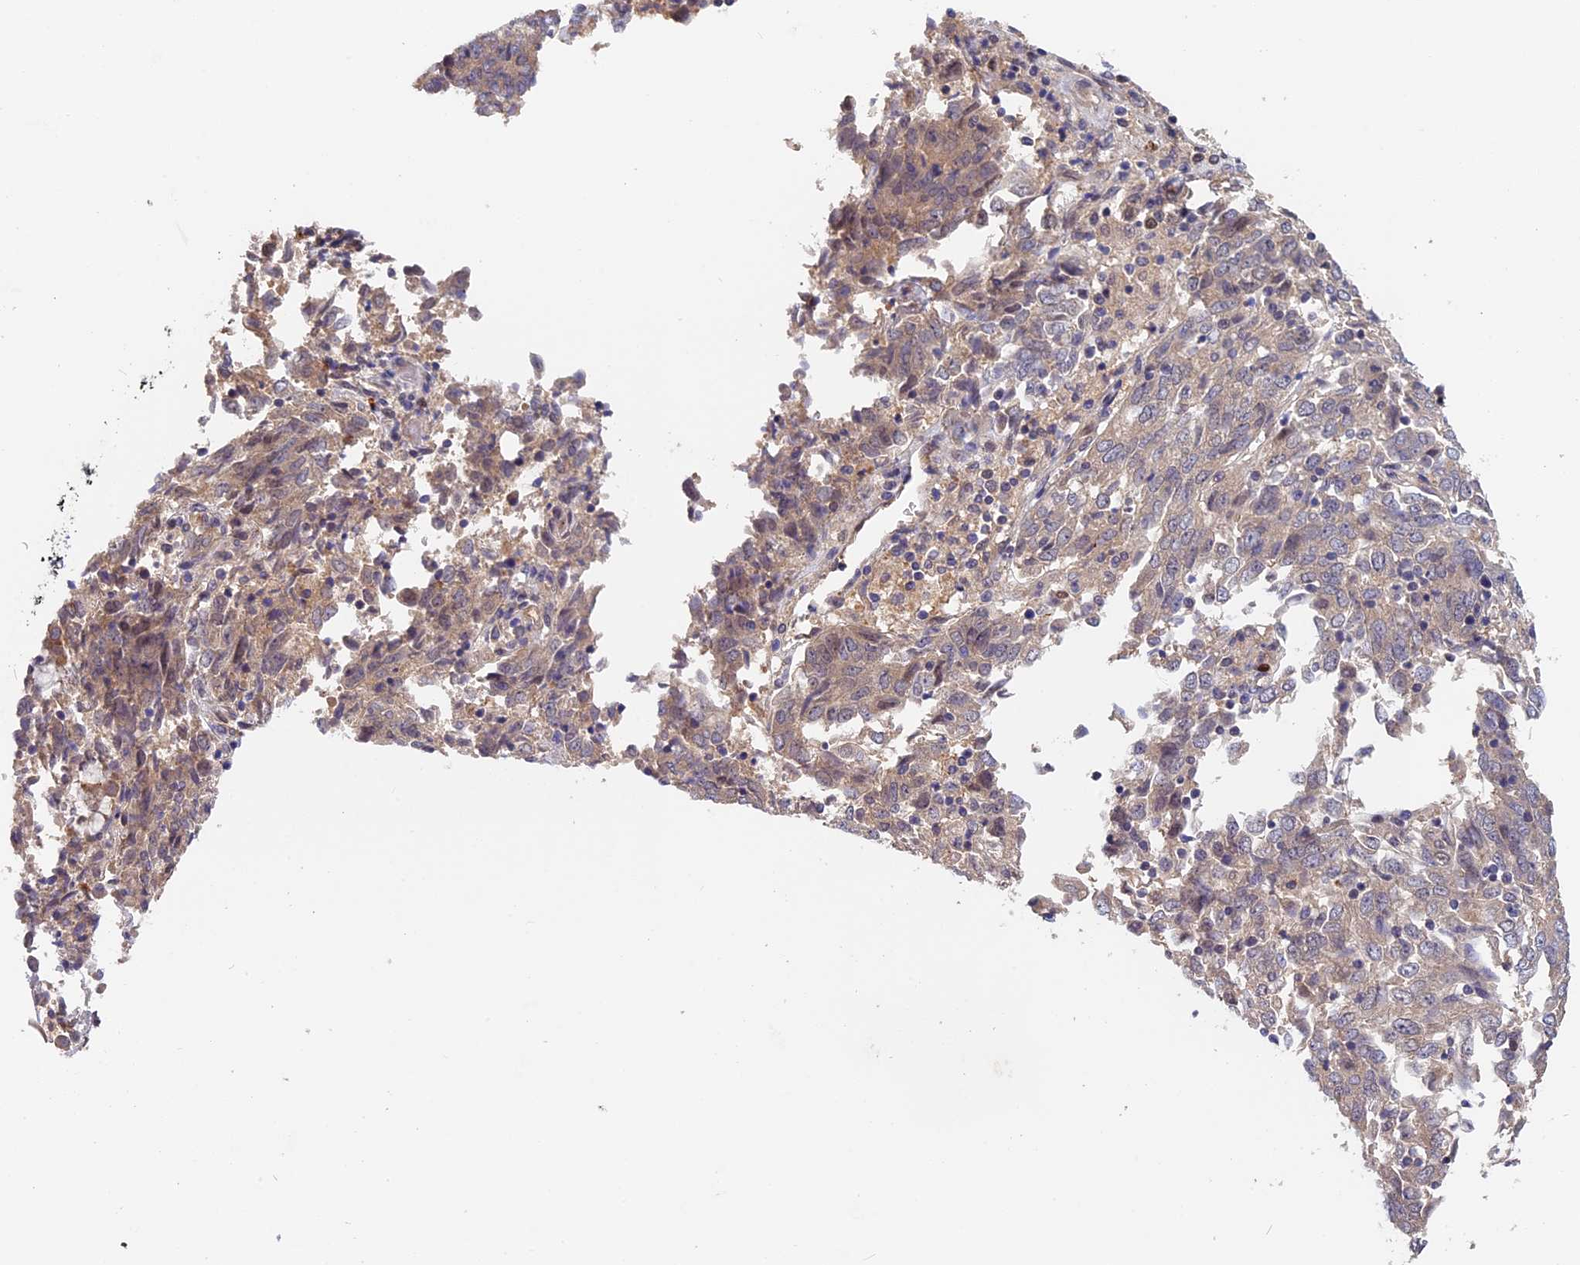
{"staining": {"intensity": "weak", "quantity": "25%-75%", "location": "cytoplasmic/membranous"}, "tissue": "endometrial cancer", "cell_type": "Tumor cells", "image_type": "cancer", "snomed": [{"axis": "morphology", "description": "Adenocarcinoma, NOS"}, {"axis": "topography", "description": "Endometrium"}], "caption": "Protein analysis of adenocarcinoma (endometrial) tissue reveals weak cytoplasmic/membranous positivity in about 25%-75% of tumor cells.", "gene": "CCDC9B", "patient": {"sex": "female", "age": 80}}